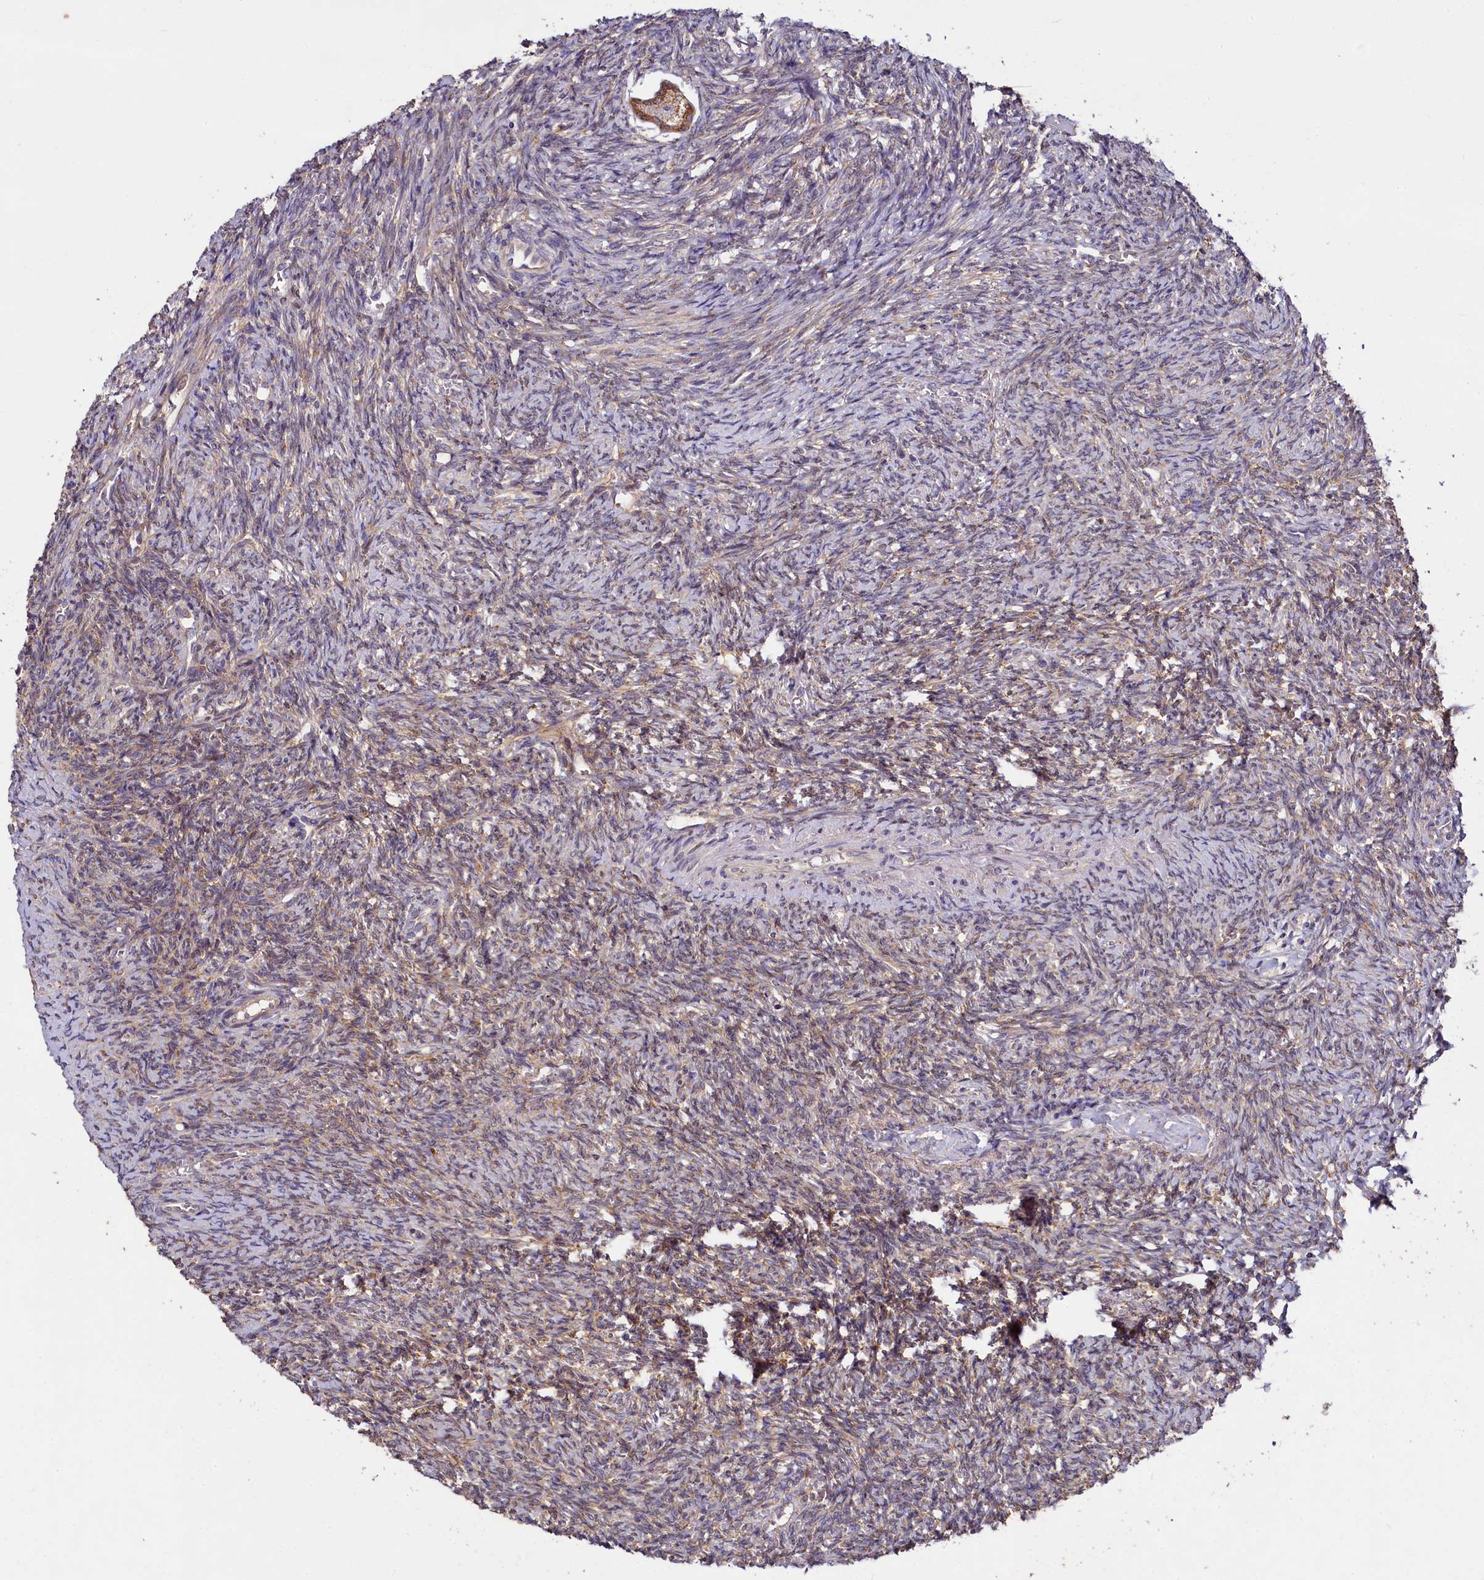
{"staining": {"intensity": "moderate", "quantity": ">75%", "location": "cytoplasmic/membranous"}, "tissue": "ovary", "cell_type": "Follicle cells", "image_type": "normal", "snomed": [{"axis": "morphology", "description": "Normal tissue, NOS"}, {"axis": "topography", "description": "Ovary"}], "caption": "Ovary stained for a protein (brown) demonstrates moderate cytoplasmic/membranous positive positivity in about >75% of follicle cells.", "gene": "TMEM39A", "patient": {"sex": "female", "age": 41}}